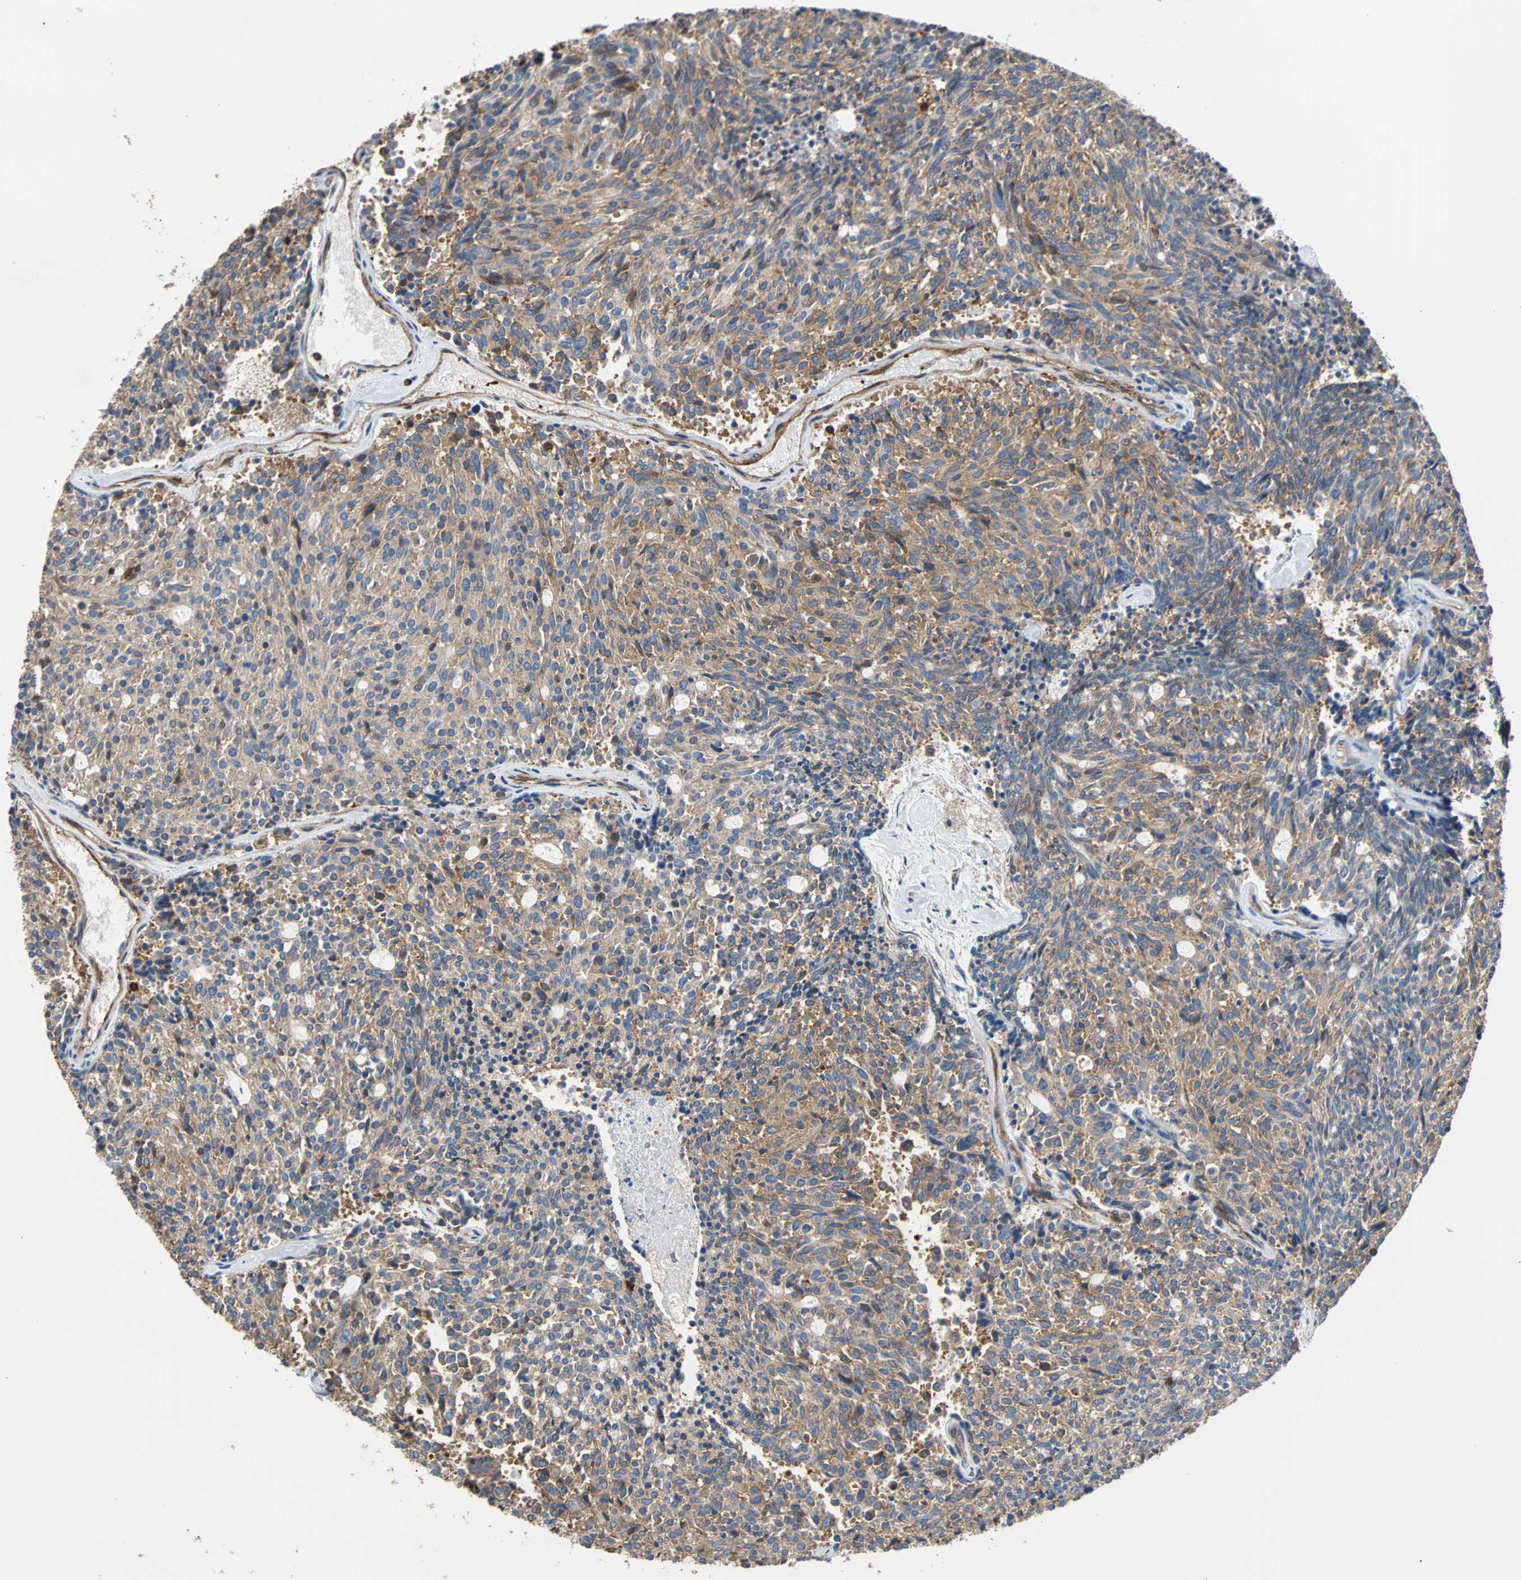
{"staining": {"intensity": "weak", "quantity": ">75%", "location": "cytoplasmic/membranous"}, "tissue": "carcinoid", "cell_type": "Tumor cells", "image_type": "cancer", "snomed": [{"axis": "morphology", "description": "Carcinoid, malignant, NOS"}, {"axis": "topography", "description": "Pancreas"}], "caption": "Carcinoid tissue exhibits weak cytoplasmic/membranous positivity in approximately >75% of tumor cells, visualized by immunohistochemistry.", "gene": "PLCG2", "patient": {"sex": "female", "age": 54}}